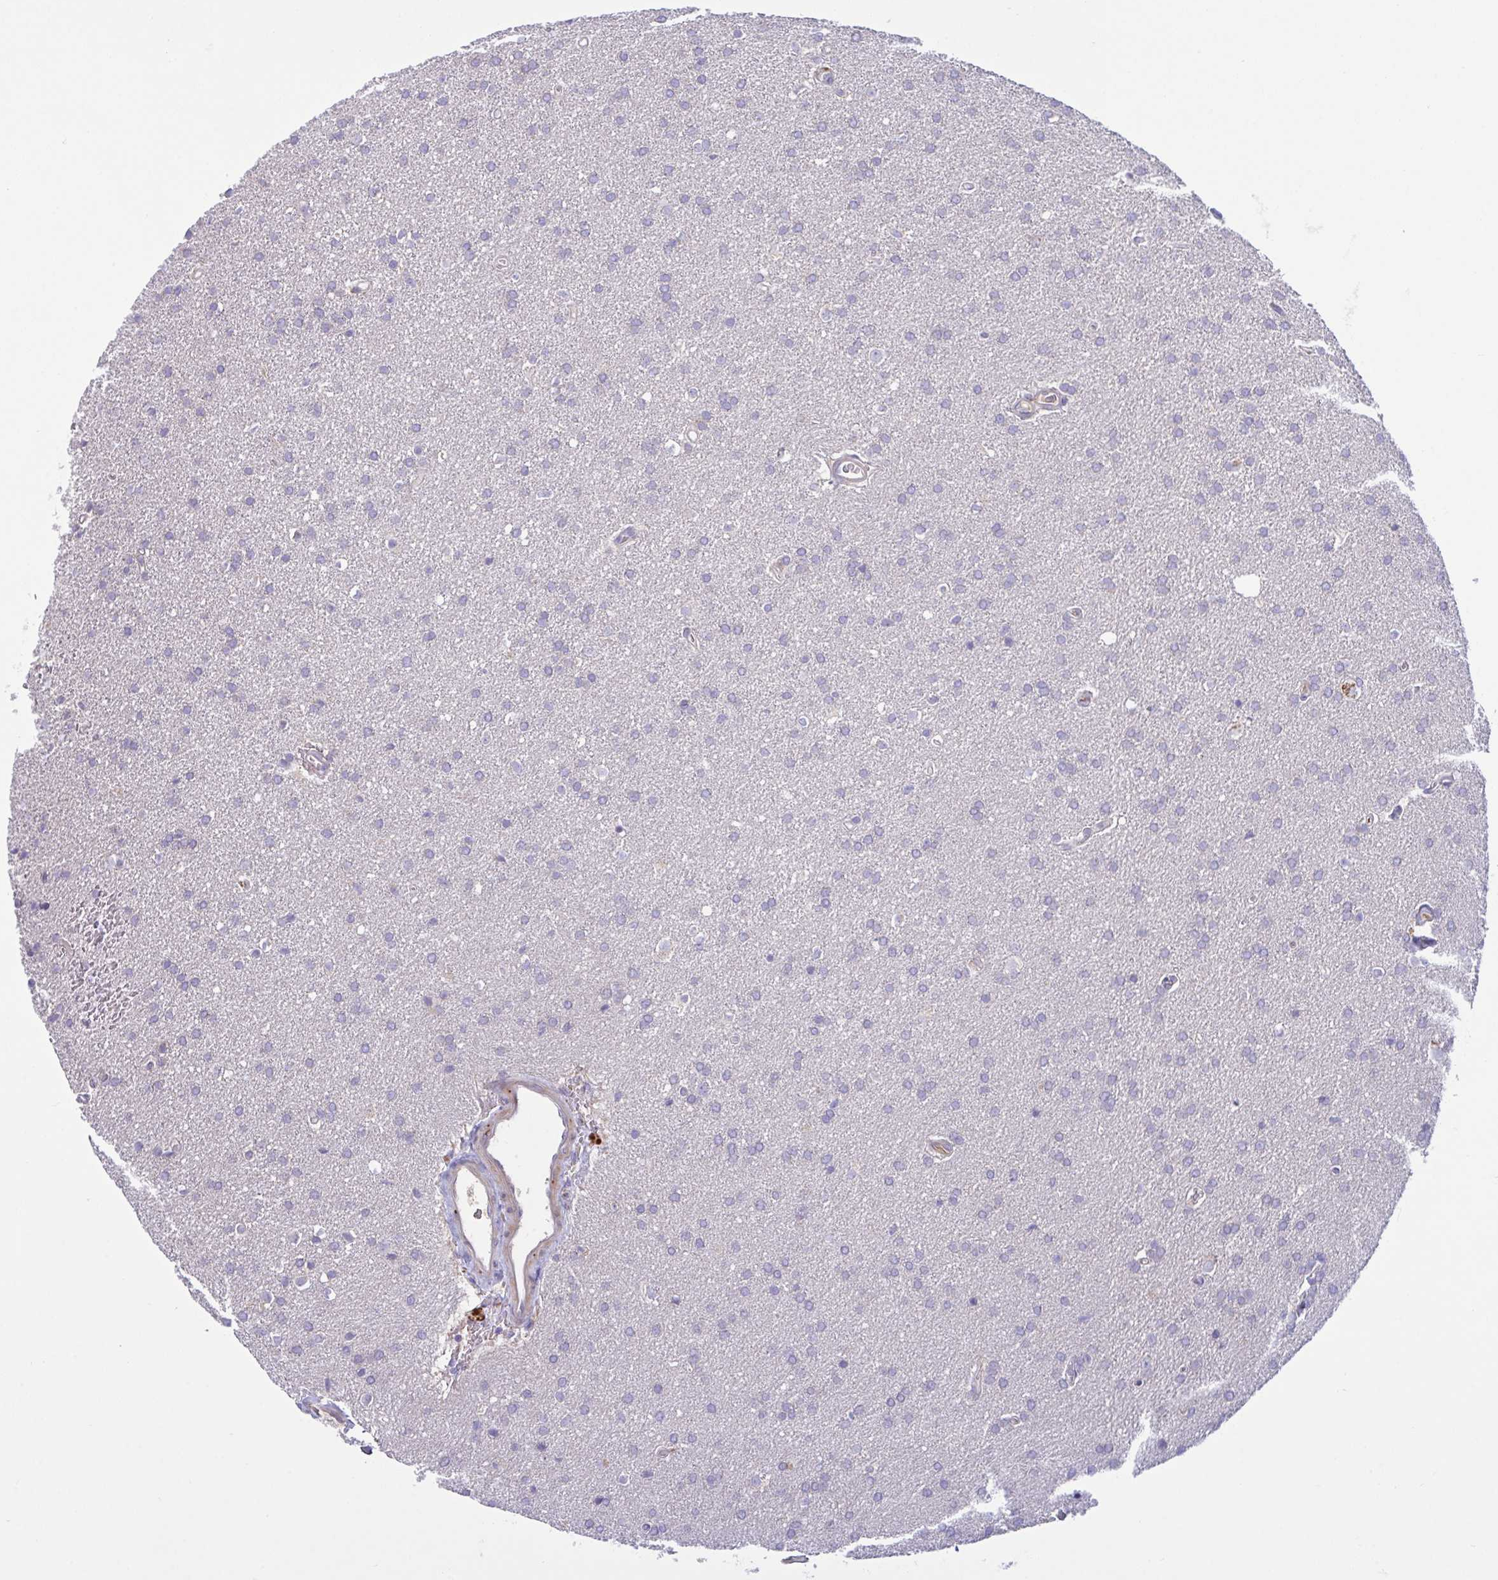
{"staining": {"intensity": "negative", "quantity": "none", "location": "none"}, "tissue": "glioma", "cell_type": "Tumor cells", "image_type": "cancer", "snomed": [{"axis": "morphology", "description": "Glioma, malignant, Low grade"}, {"axis": "topography", "description": "Brain"}], "caption": "Tumor cells are negative for protein expression in human glioma. (DAB IHC, high magnification).", "gene": "VWC2", "patient": {"sex": "female", "age": 34}}